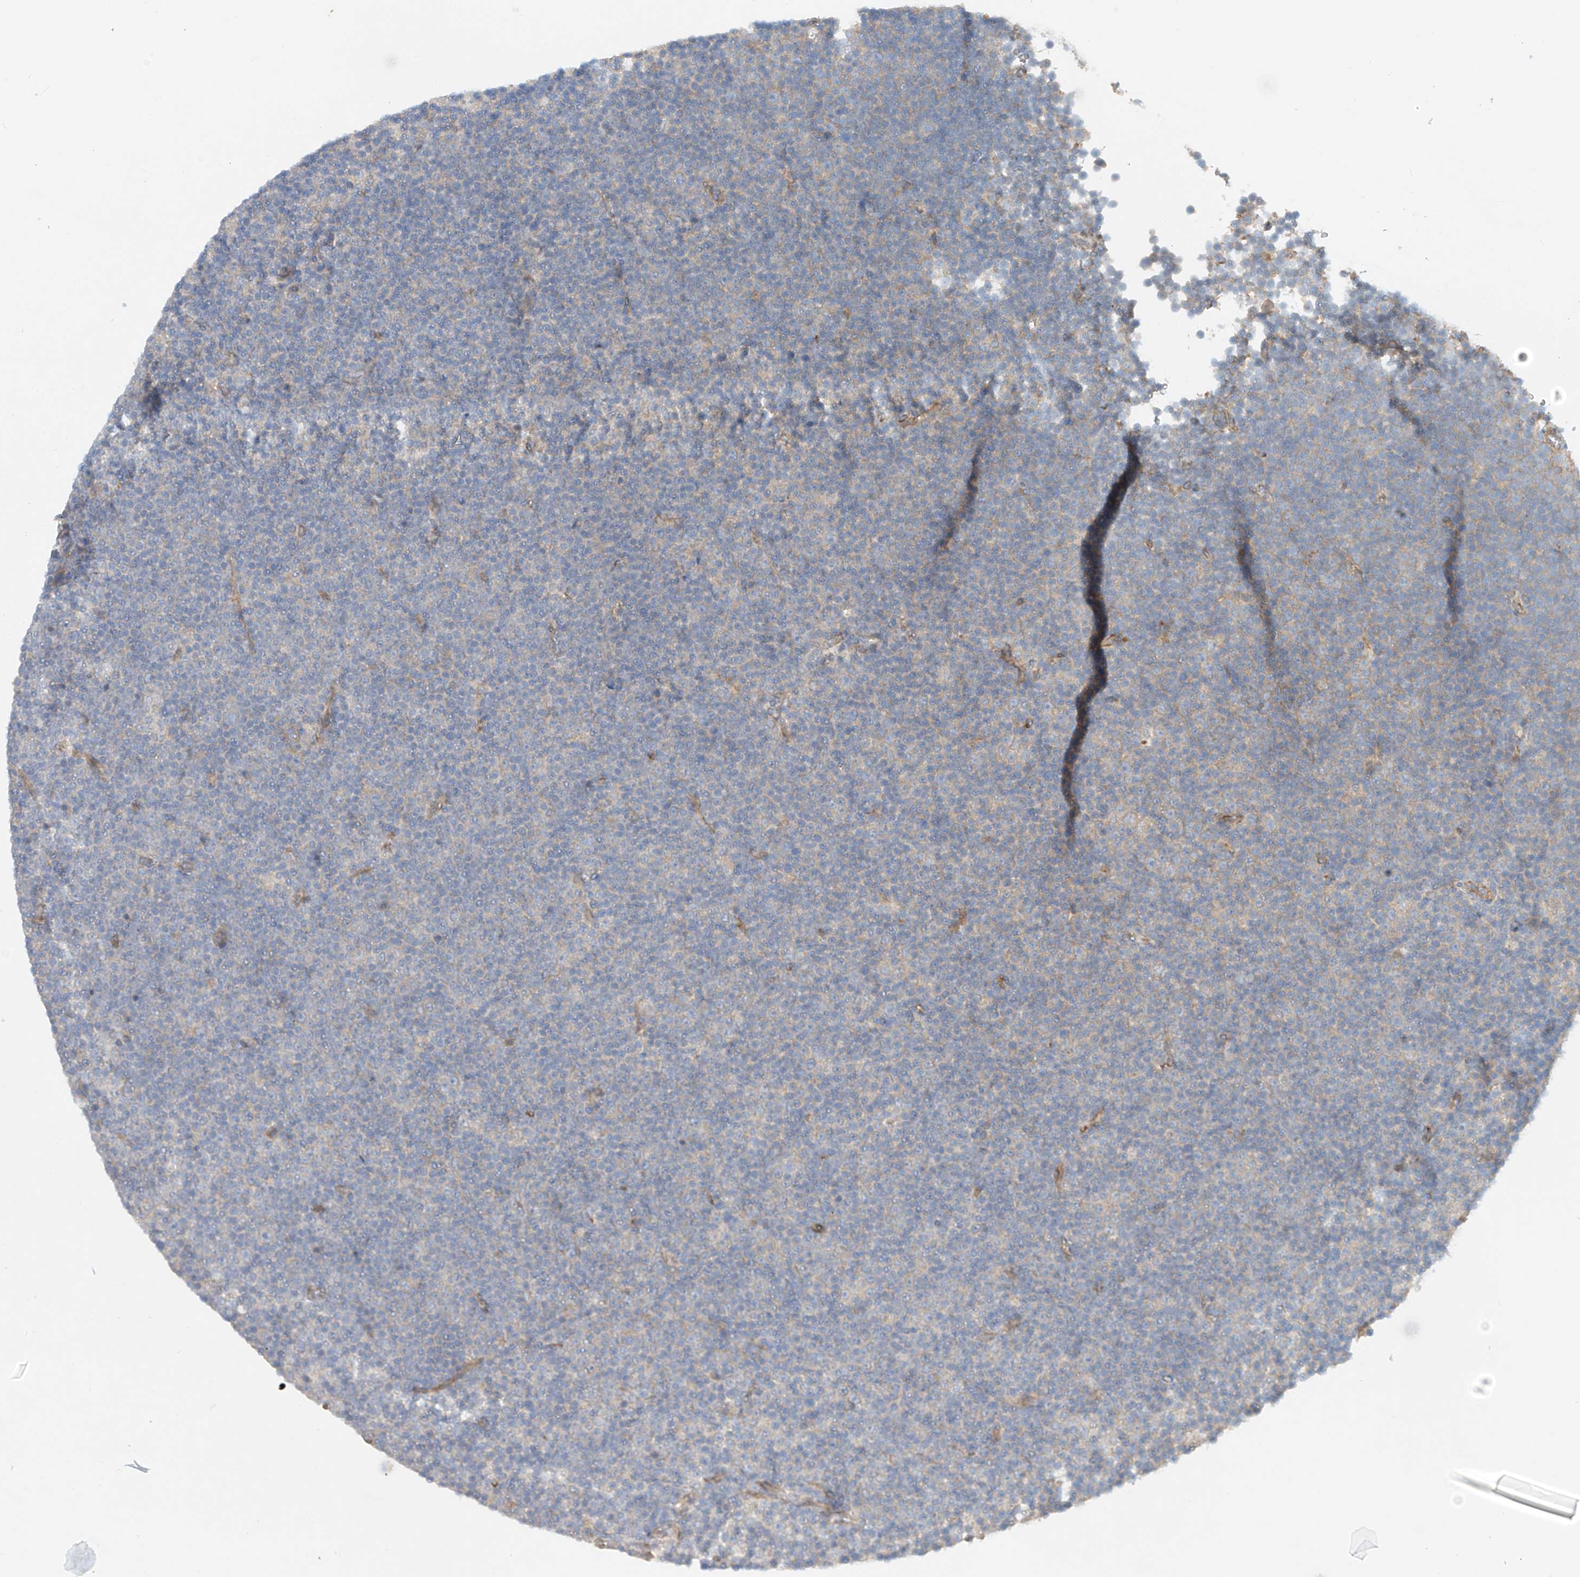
{"staining": {"intensity": "negative", "quantity": "none", "location": "none"}, "tissue": "lymphoma", "cell_type": "Tumor cells", "image_type": "cancer", "snomed": [{"axis": "morphology", "description": "Malignant lymphoma, non-Hodgkin's type, Low grade"}, {"axis": "topography", "description": "Lymph node"}], "caption": "Lymphoma was stained to show a protein in brown. There is no significant staining in tumor cells.", "gene": "LYRM9", "patient": {"sex": "female", "age": 67}}